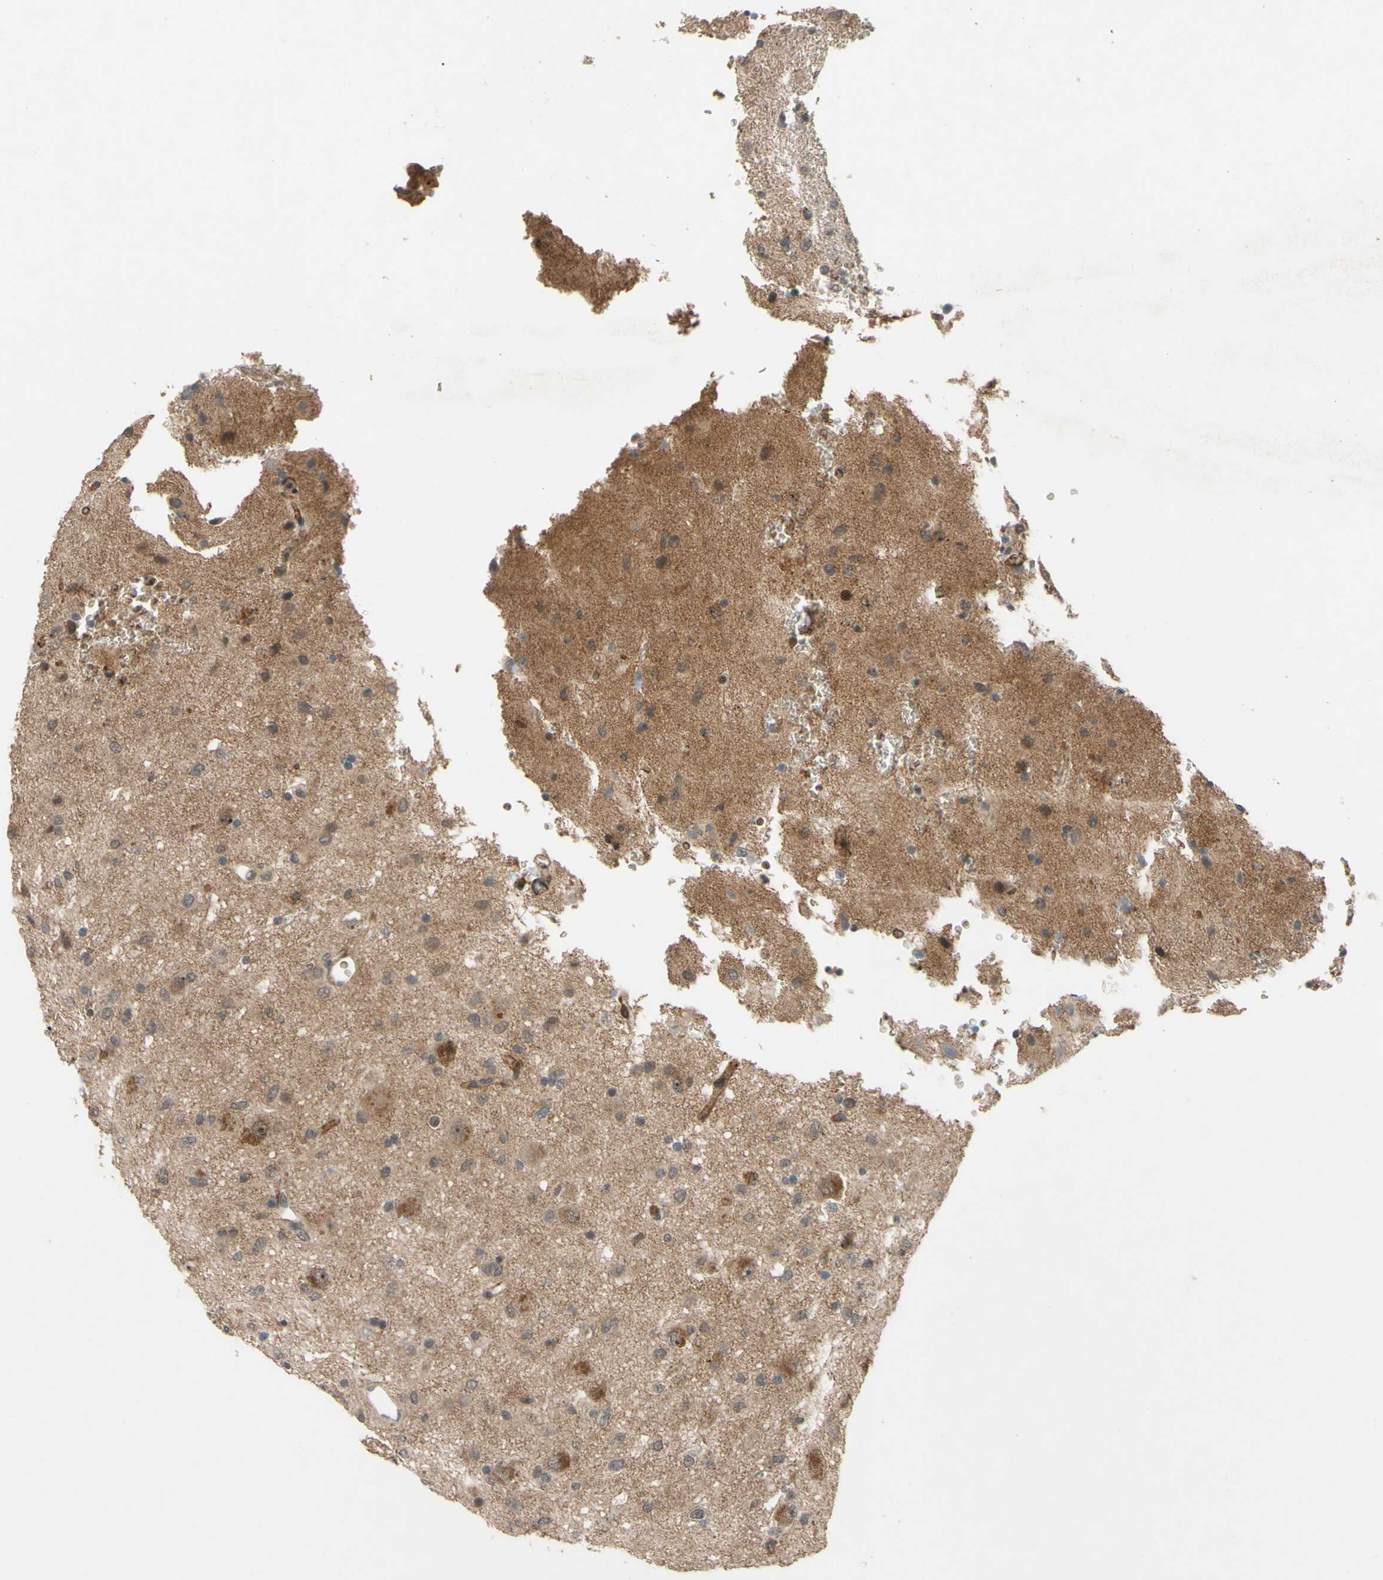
{"staining": {"intensity": "moderate", "quantity": "25%-75%", "location": "cytoplasmic/membranous,nuclear"}, "tissue": "glioma", "cell_type": "Tumor cells", "image_type": "cancer", "snomed": [{"axis": "morphology", "description": "Glioma, malignant, Low grade"}, {"axis": "topography", "description": "Brain"}], "caption": "Moderate cytoplasmic/membranous and nuclear expression for a protein is present in about 25%-75% of tumor cells of malignant glioma (low-grade) using immunohistochemistry (IHC).", "gene": "ALK", "patient": {"sex": "male", "age": 77}}